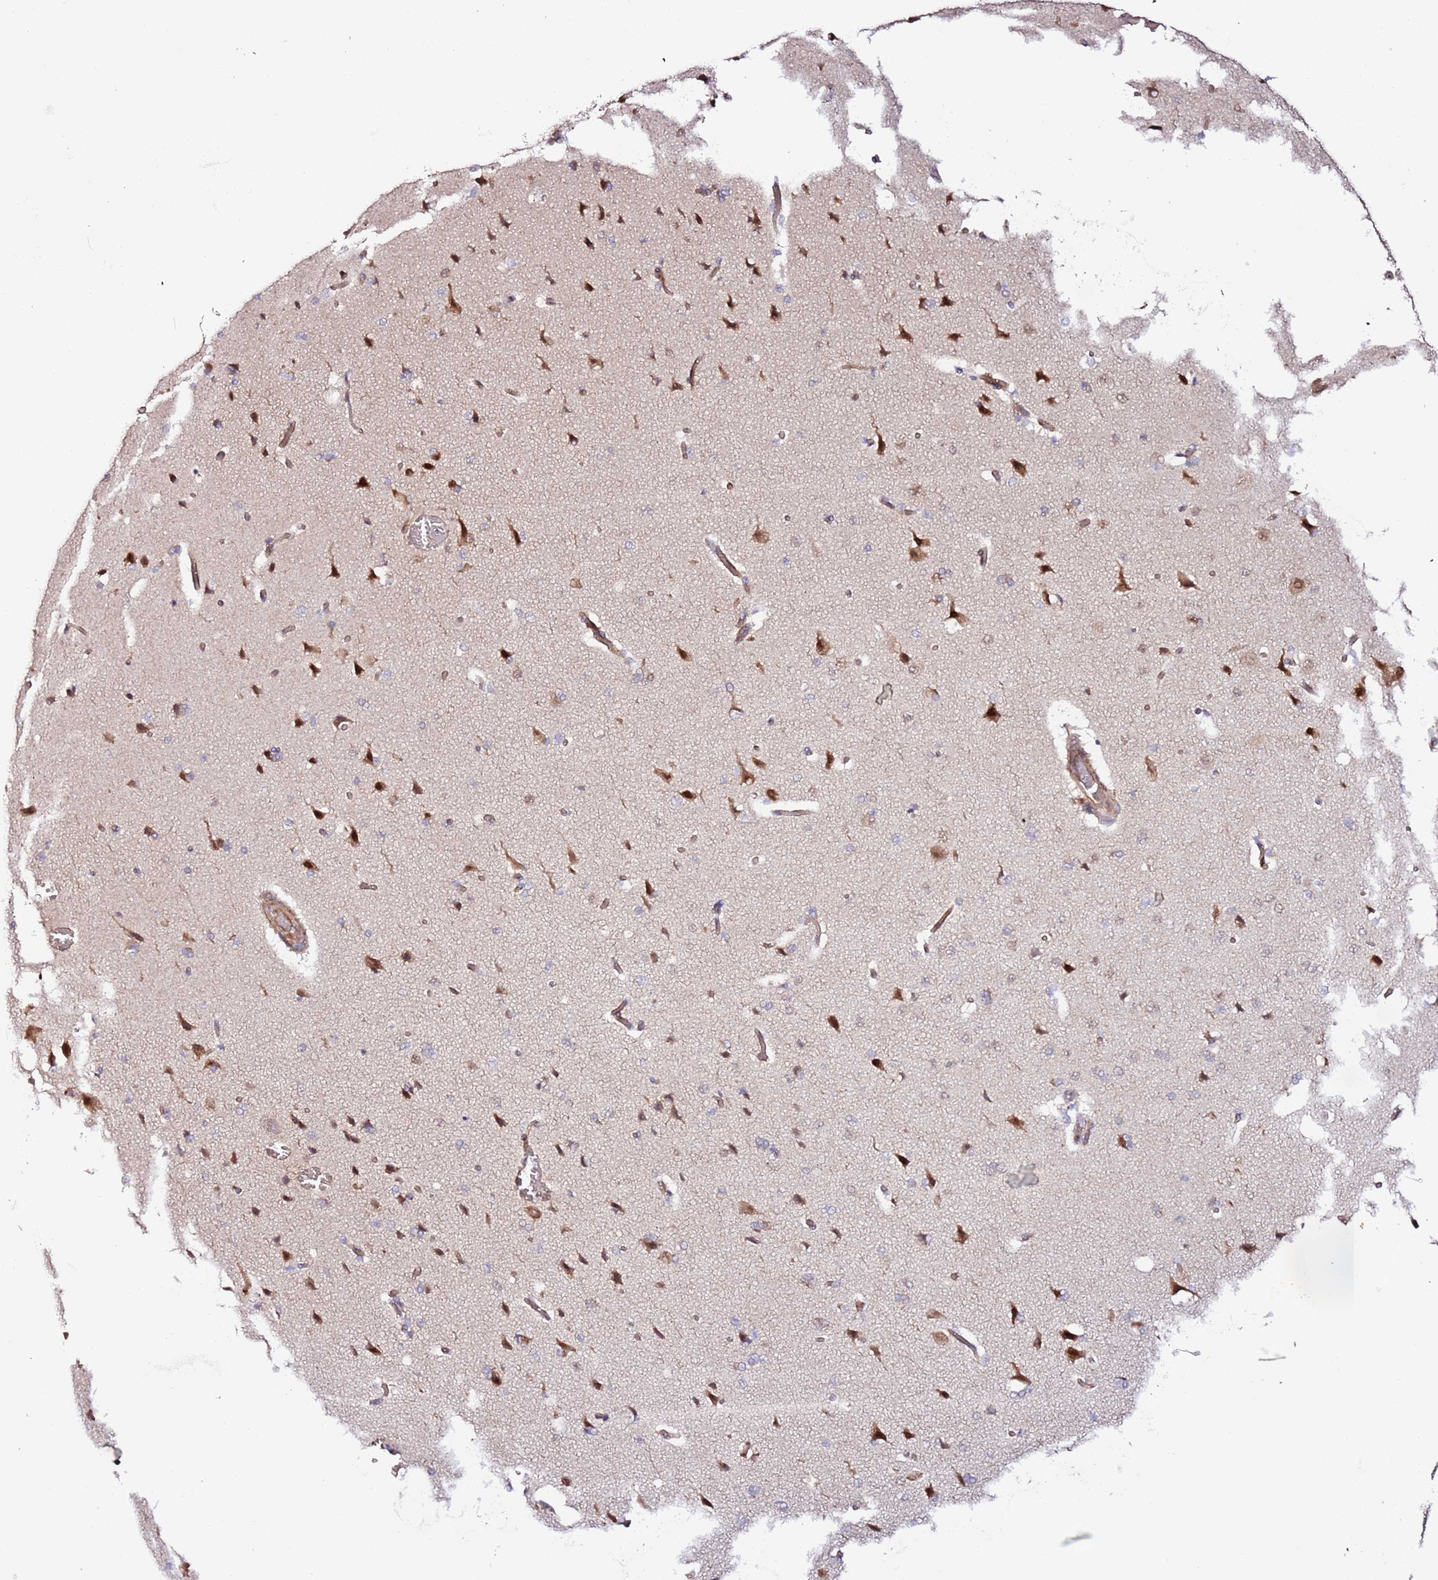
{"staining": {"intensity": "moderate", "quantity": "25%-75%", "location": "cytoplasmic/membranous"}, "tissue": "cerebral cortex", "cell_type": "Endothelial cells", "image_type": "normal", "snomed": [{"axis": "morphology", "description": "Normal tissue, NOS"}, {"axis": "topography", "description": "Cerebral cortex"}], "caption": "The photomicrograph exhibits immunohistochemical staining of normal cerebral cortex. There is moderate cytoplasmic/membranous expression is present in approximately 25%-75% of endothelial cells.", "gene": "HSD17B7", "patient": {"sex": "male", "age": 62}}